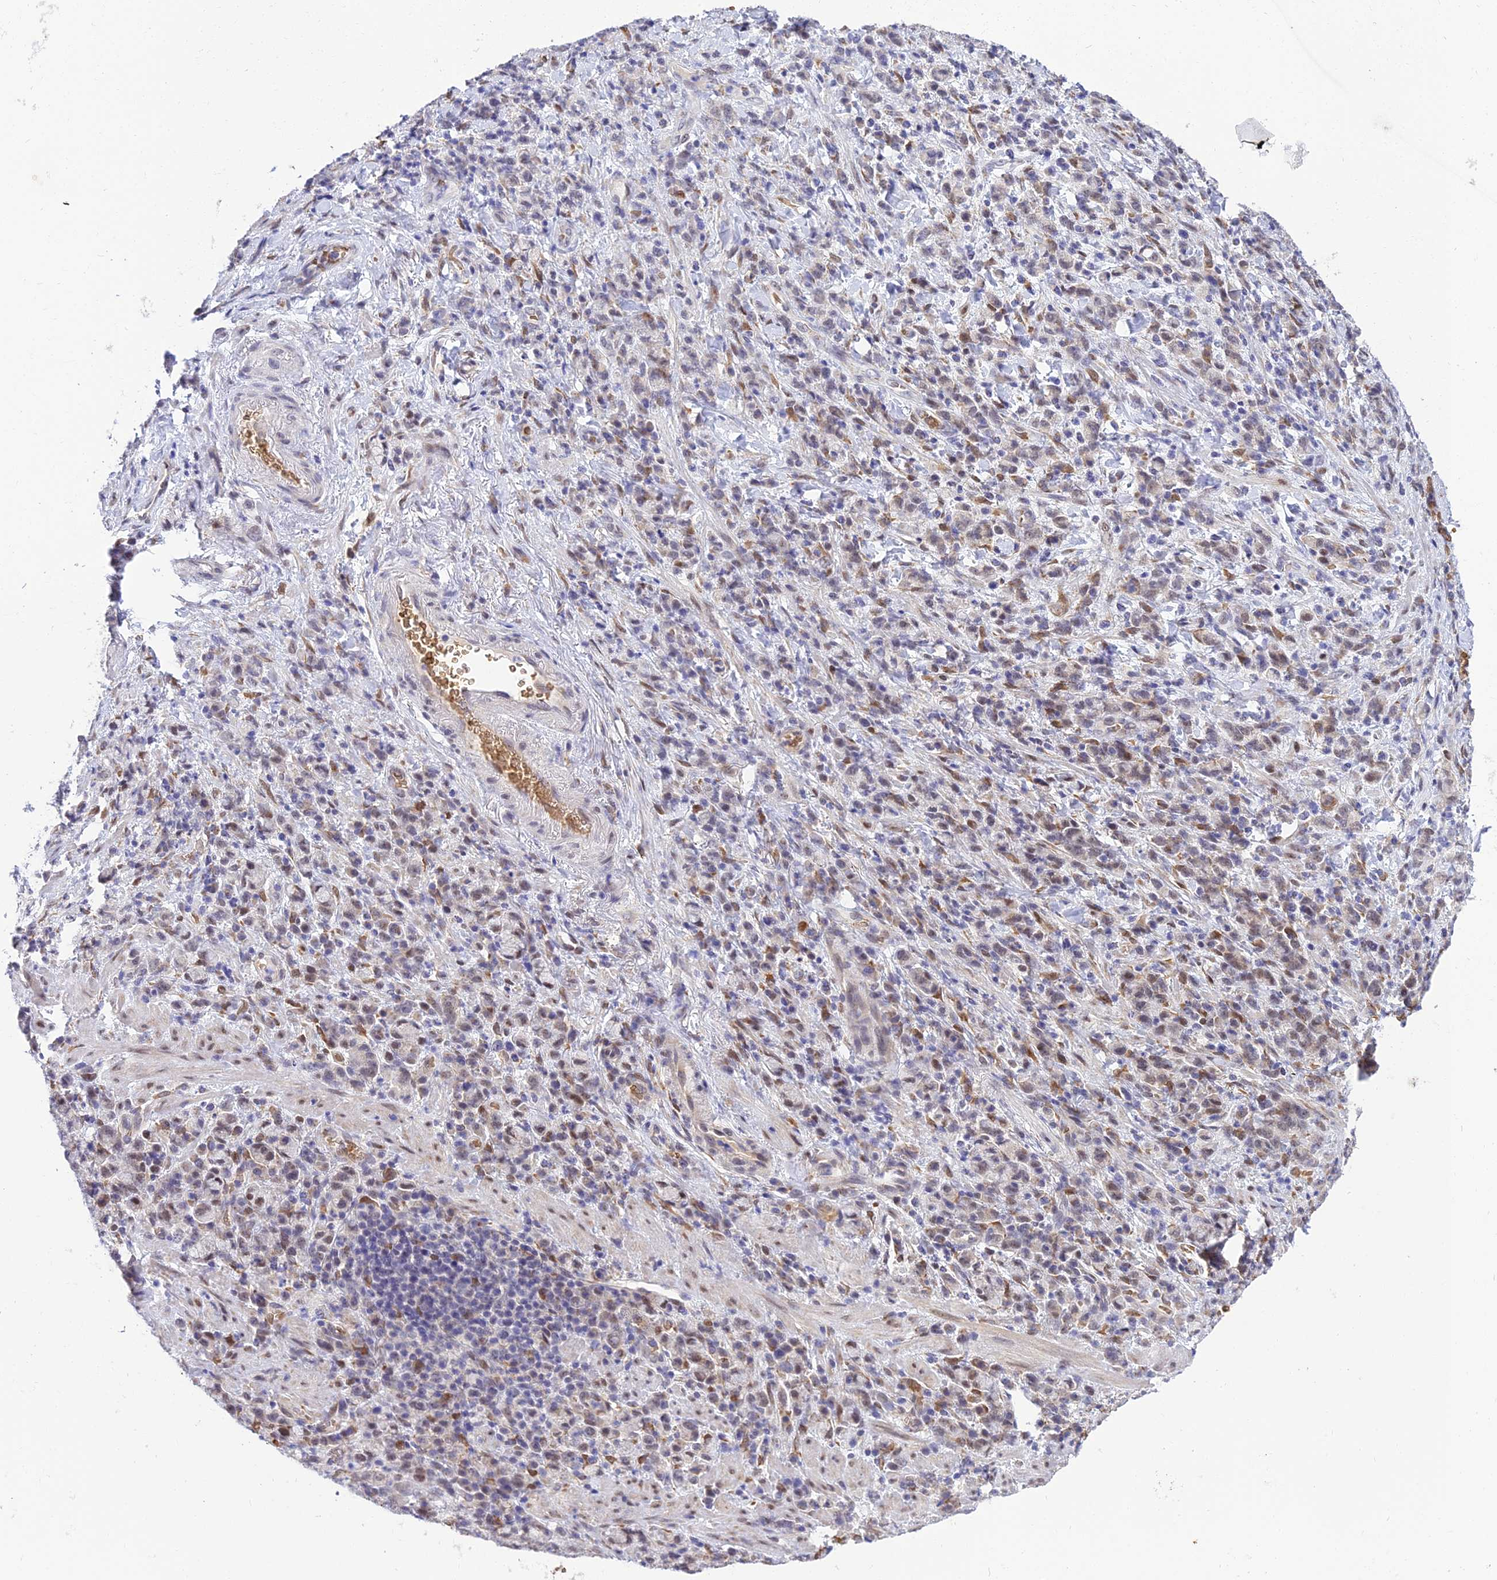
{"staining": {"intensity": "weak", "quantity": "<25%", "location": "cytoplasmic/membranous,nuclear"}, "tissue": "stomach cancer", "cell_type": "Tumor cells", "image_type": "cancer", "snomed": [{"axis": "morphology", "description": "Adenocarcinoma, NOS"}, {"axis": "topography", "description": "Stomach"}], "caption": "Tumor cells are negative for brown protein staining in stomach adenocarcinoma.", "gene": "BCL9", "patient": {"sex": "male", "age": 76}}